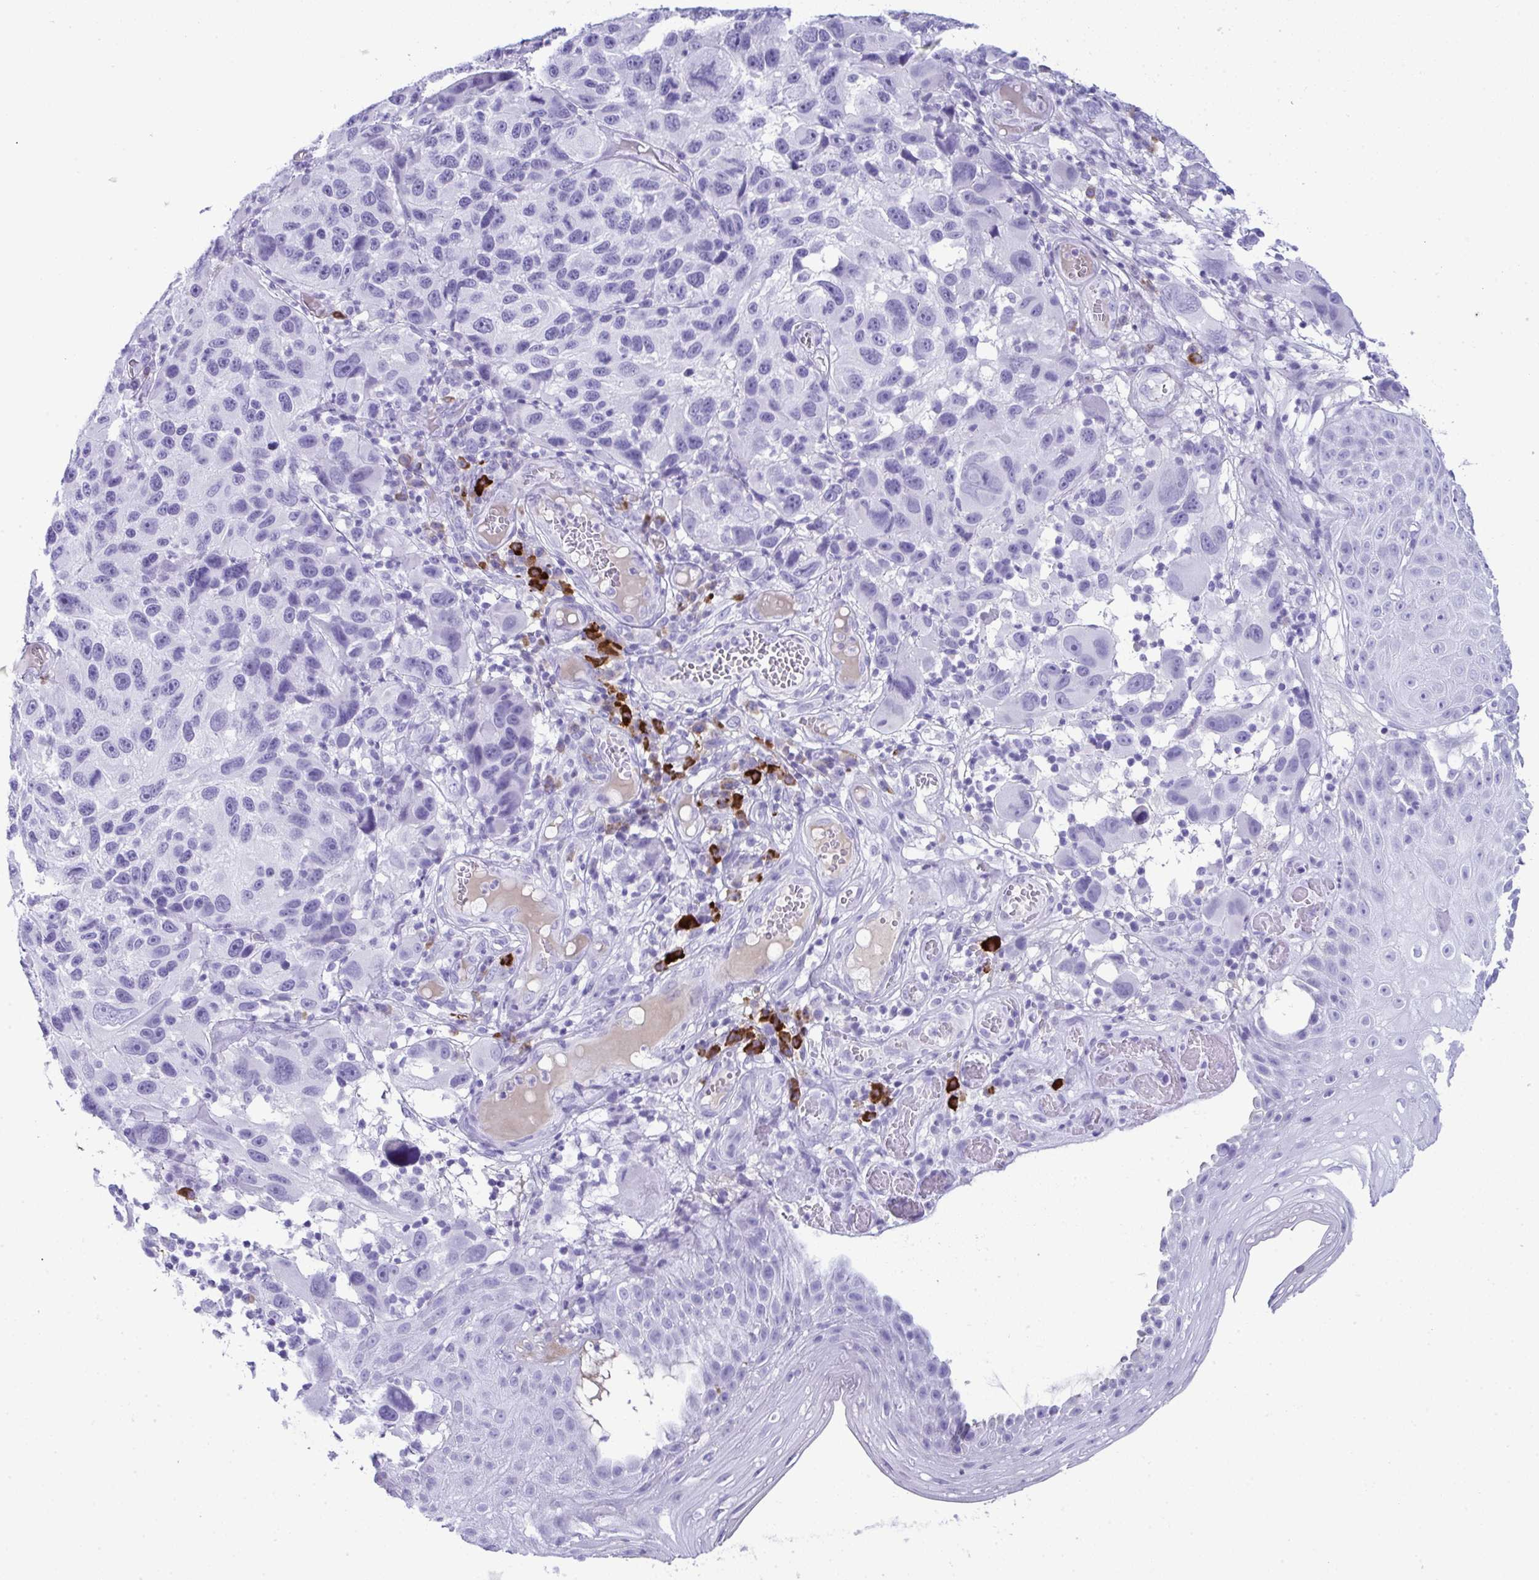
{"staining": {"intensity": "negative", "quantity": "none", "location": "none"}, "tissue": "melanoma", "cell_type": "Tumor cells", "image_type": "cancer", "snomed": [{"axis": "morphology", "description": "Malignant melanoma, NOS"}, {"axis": "topography", "description": "Skin"}], "caption": "Malignant melanoma was stained to show a protein in brown. There is no significant positivity in tumor cells.", "gene": "JCHAIN", "patient": {"sex": "male", "age": 53}}